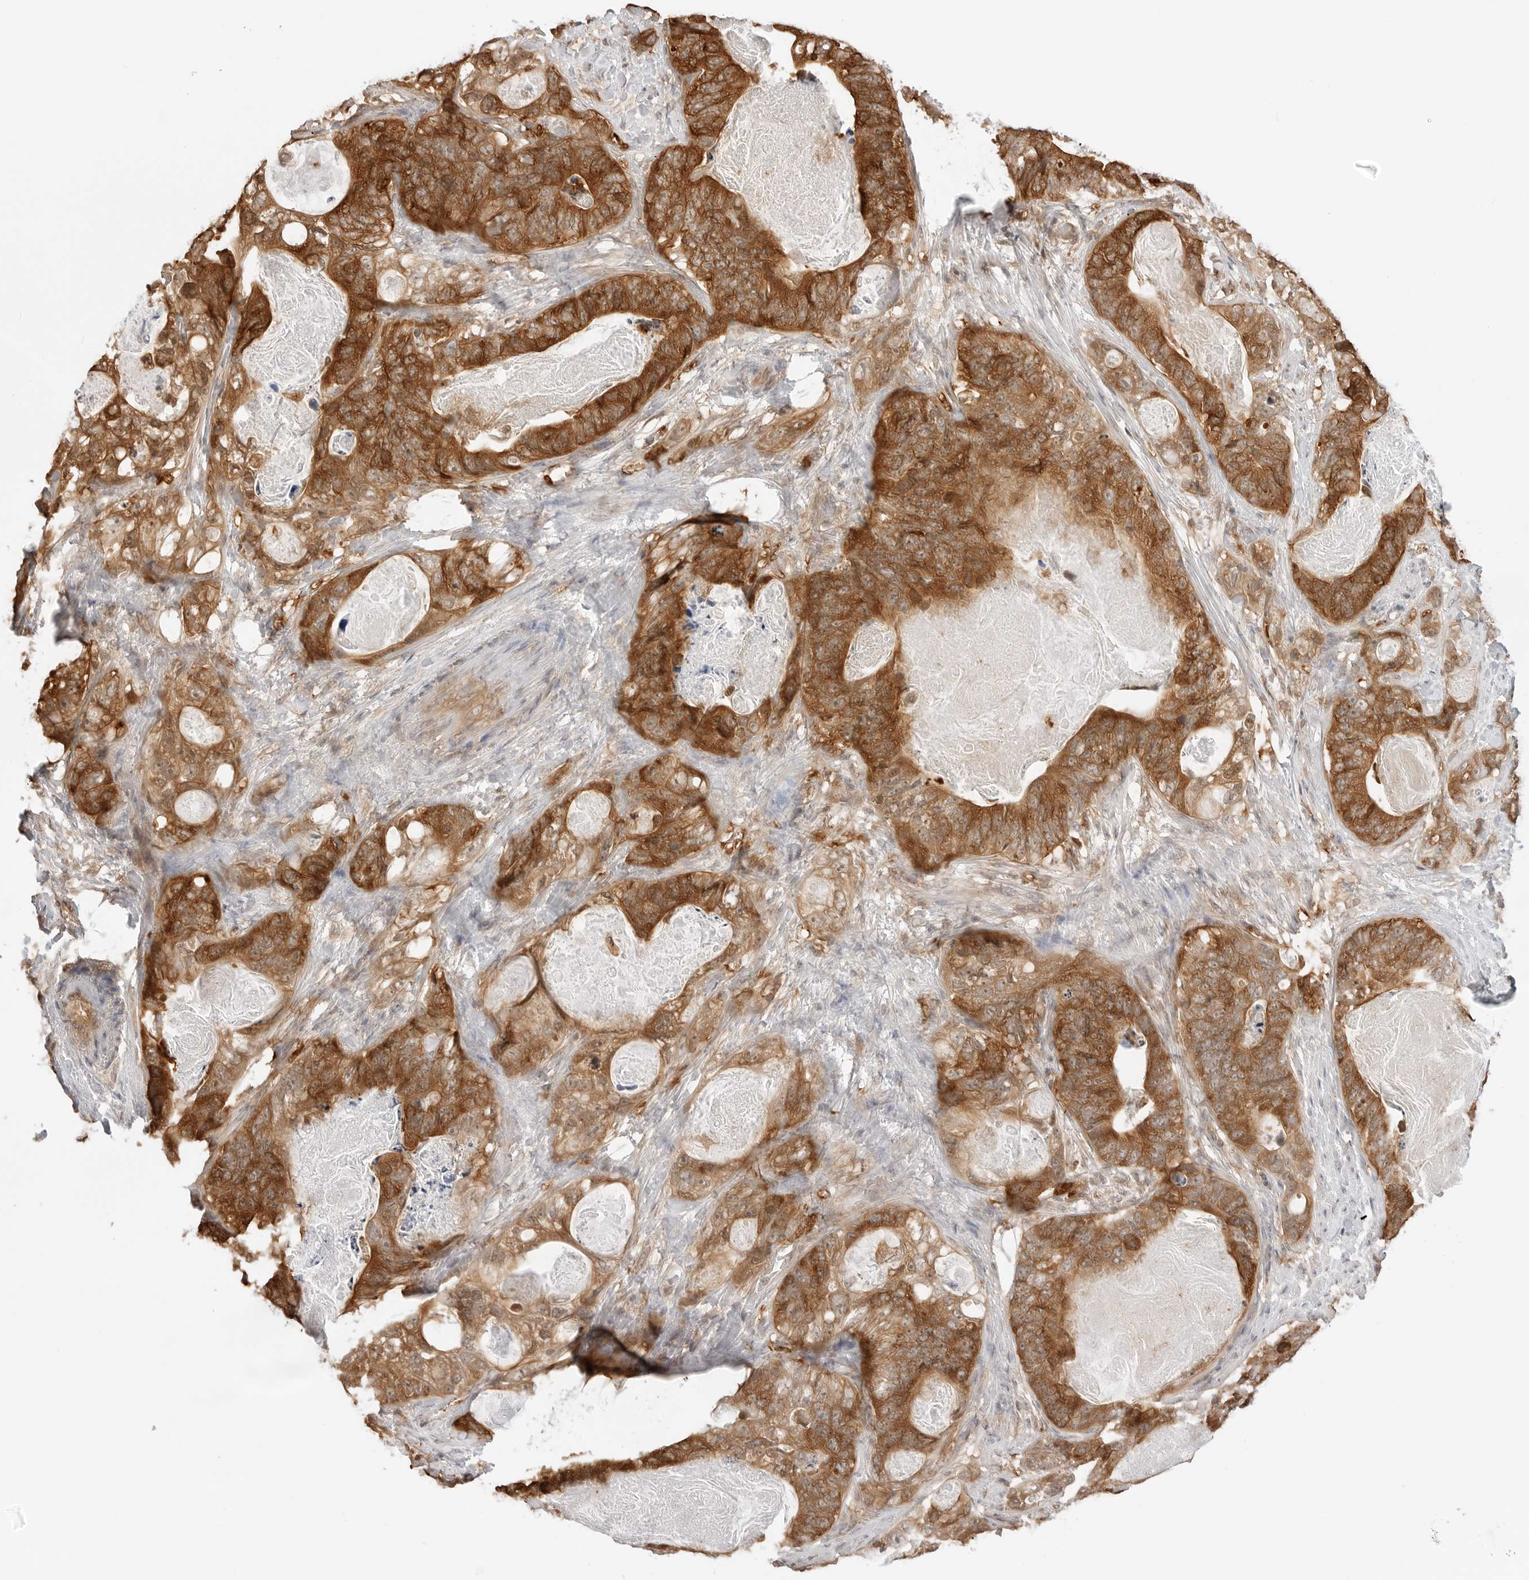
{"staining": {"intensity": "strong", "quantity": ">75%", "location": "cytoplasmic/membranous"}, "tissue": "stomach cancer", "cell_type": "Tumor cells", "image_type": "cancer", "snomed": [{"axis": "morphology", "description": "Normal tissue, NOS"}, {"axis": "morphology", "description": "Adenocarcinoma, NOS"}, {"axis": "topography", "description": "Stomach"}], "caption": "Human stomach cancer (adenocarcinoma) stained with a protein marker displays strong staining in tumor cells.", "gene": "NUDC", "patient": {"sex": "female", "age": 89}}